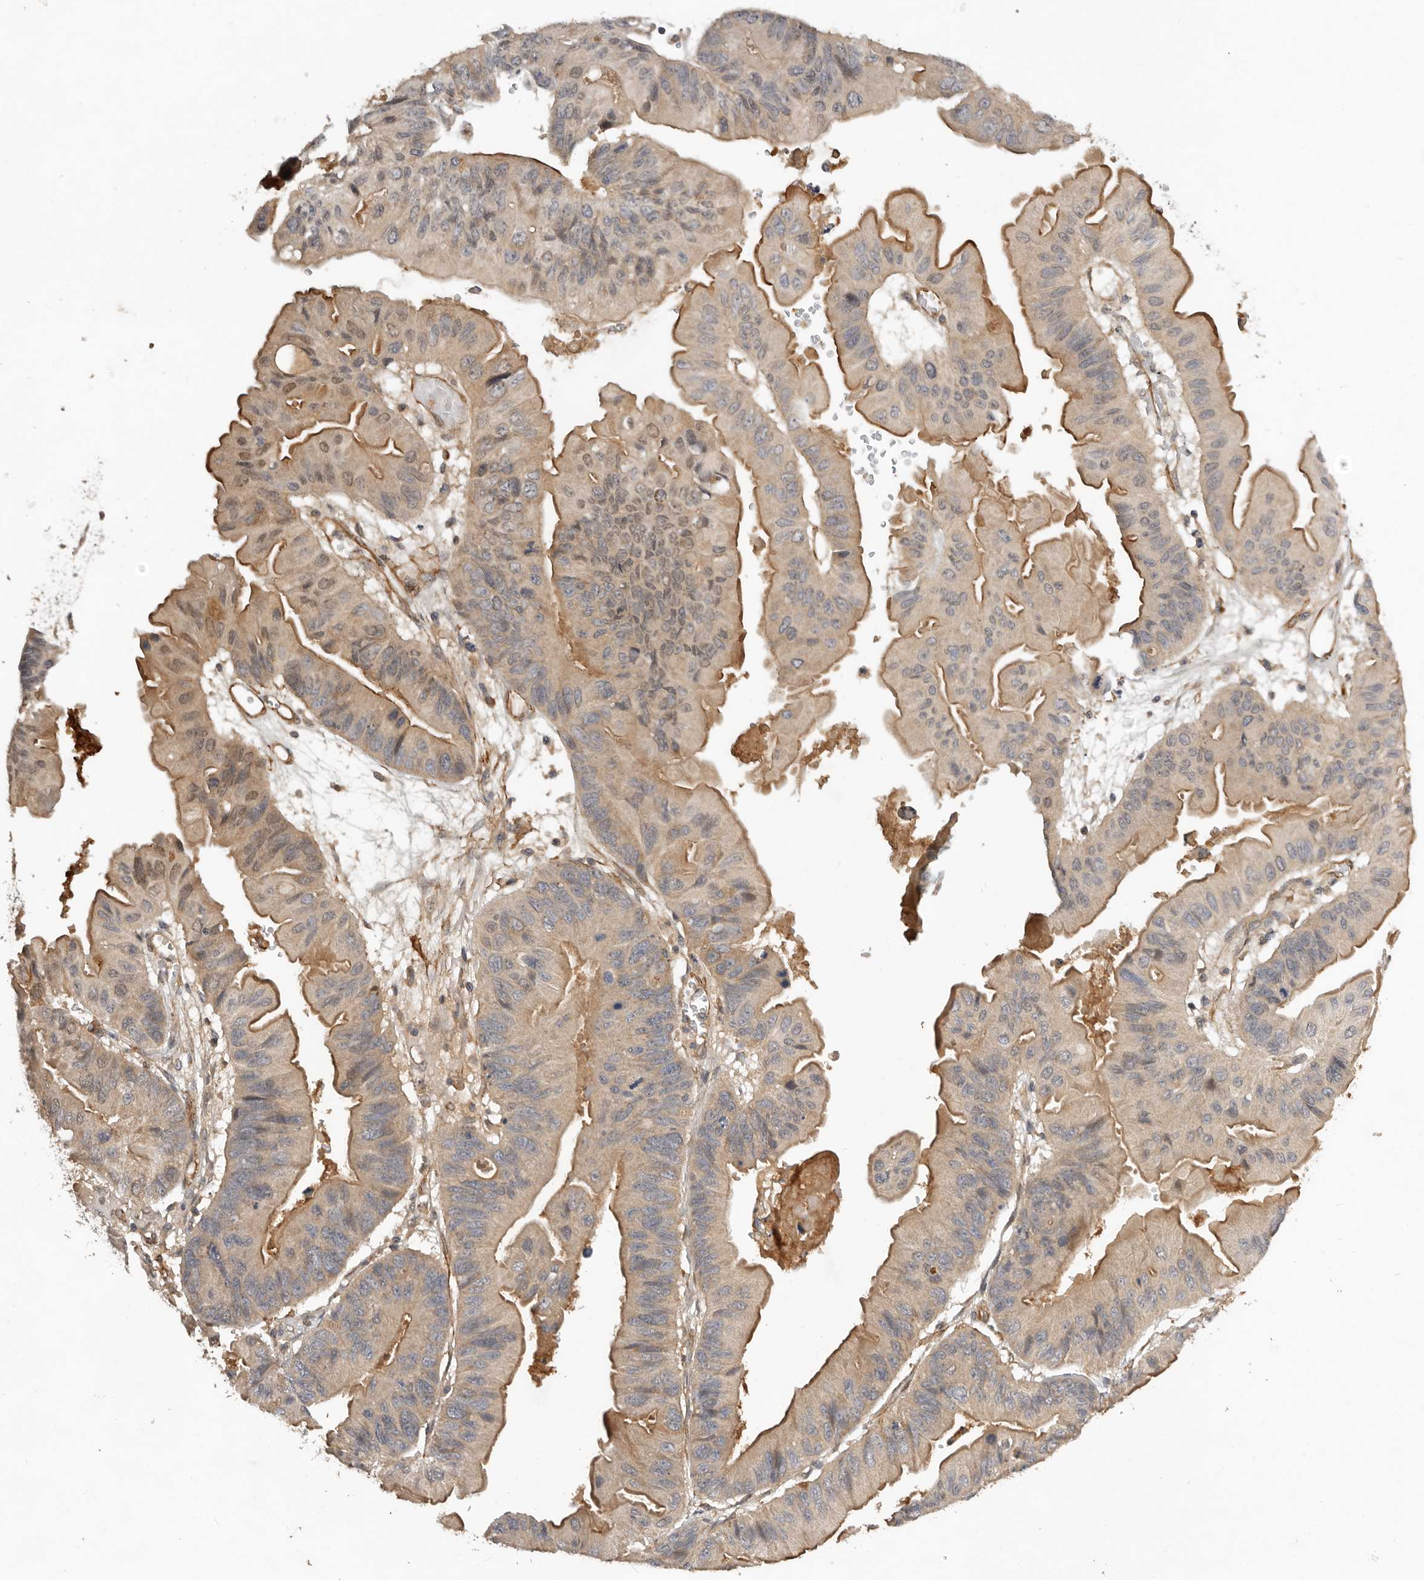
{"staining": {"intensity": "moderate", "quantity": ">75%", "location": "cytoplasmic/membranous"}, "tissue": "ovarian cancer", "cell_type": "Tumor cells", "image_type": "cancer", "snomed": [{"axis": "morphology", "description": "Cystadenocarcinoma, mucinous, NOS"}, {"axis": "topography", "description": "Ovary"}], "caption": "DAB immunohistochemical staining of ovarian cancer demonstrates moderate cytoplasmic/membranous protein expression in about >75% of tumor cells. (DAB = brown stain, brightfield microscopy at high magnification).", "gene": "RNF157", "patient": {"sex": "female", "age": 61}}